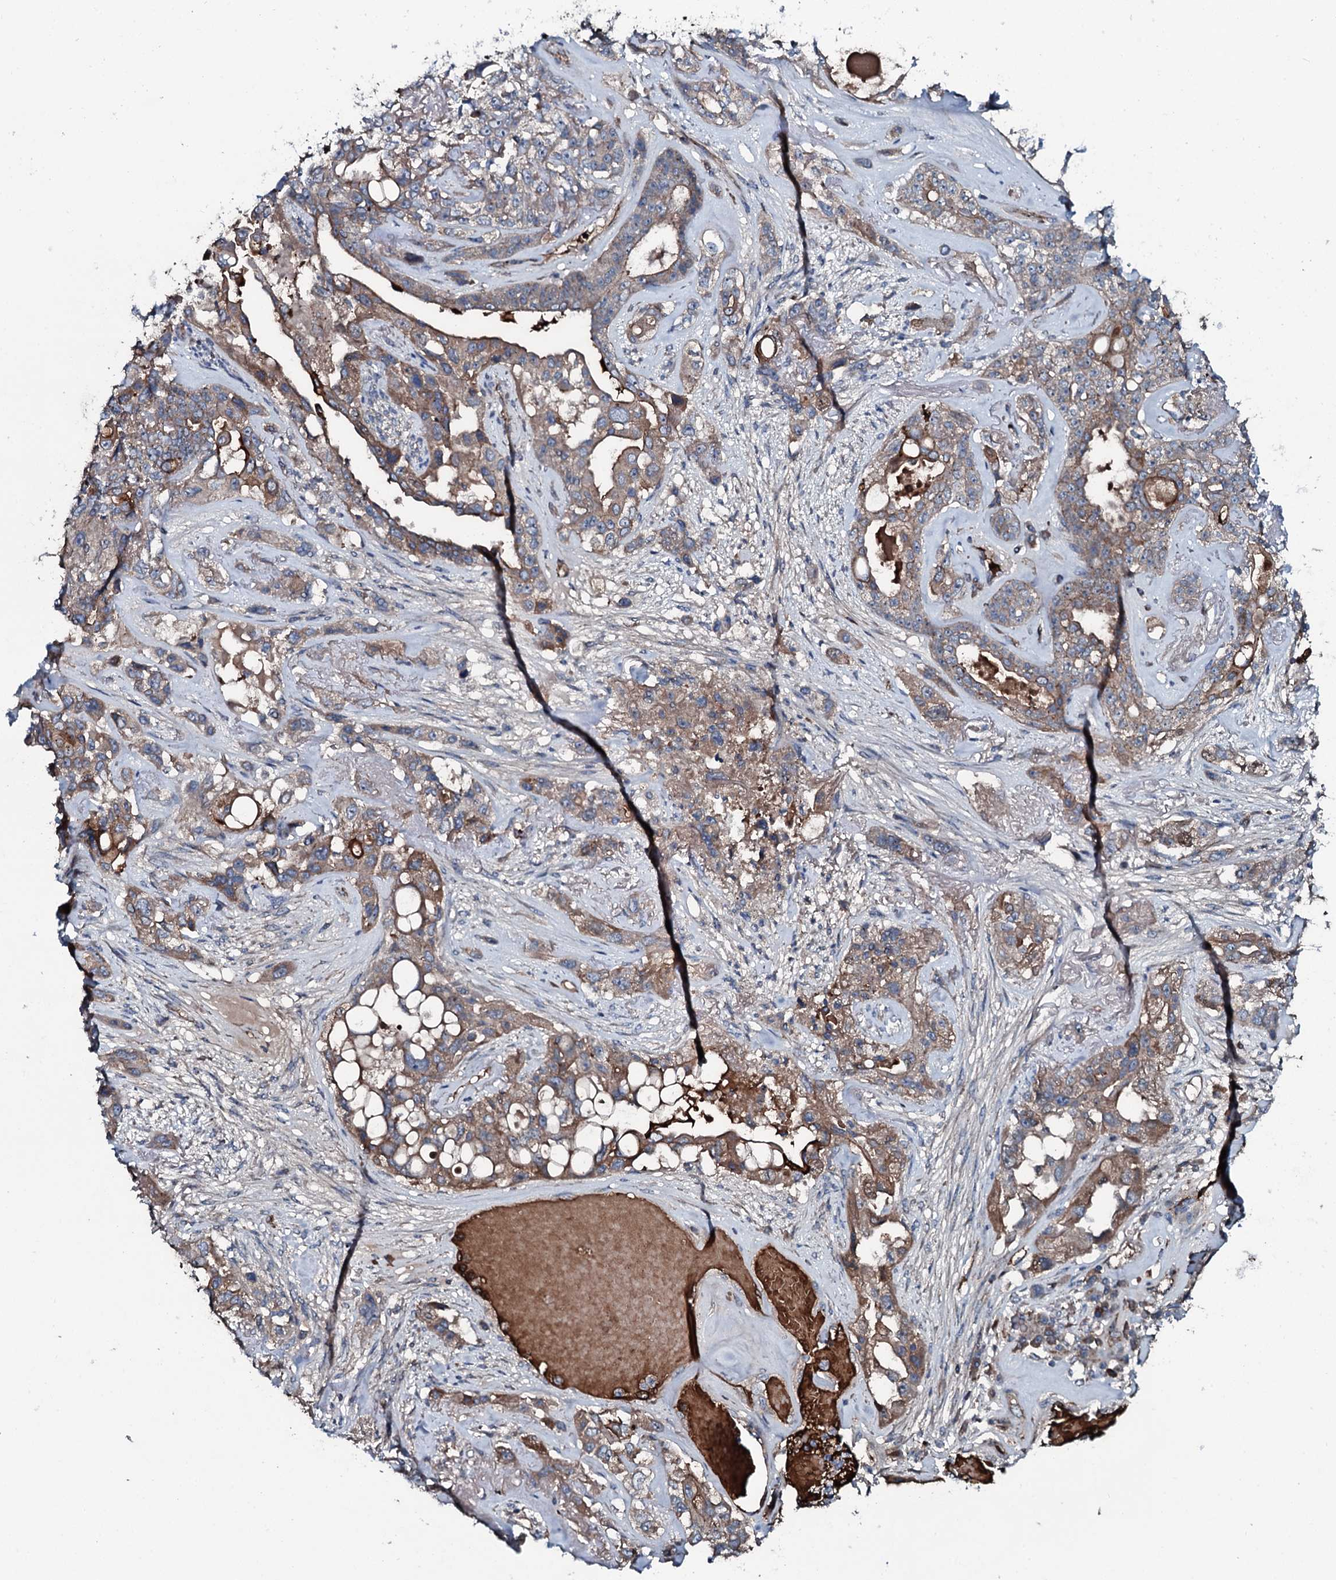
{"staining": {"intensity": "moderate", "quantity": "25%-75%", "location": "cytoplasmic/membranous"}, "tissue": "lung cancer", "cell_type": "Tumor cells", "image_type": "cancer", "snomed": [{"axis": "morphology", "description": "Squamous cell carcinoma, NOS"}, {"axis": "topography", "description": "Lung"}], "caption": "Immunohistochemical staining of lung cancer (squamous cell carcinoma) displays medium levels of moderate cytoplasmic/membranous positivity in approximately 25%-75% of tumor cells.", "gene": "TRIM7", "patient": {"sex": "female", "age": 70}}